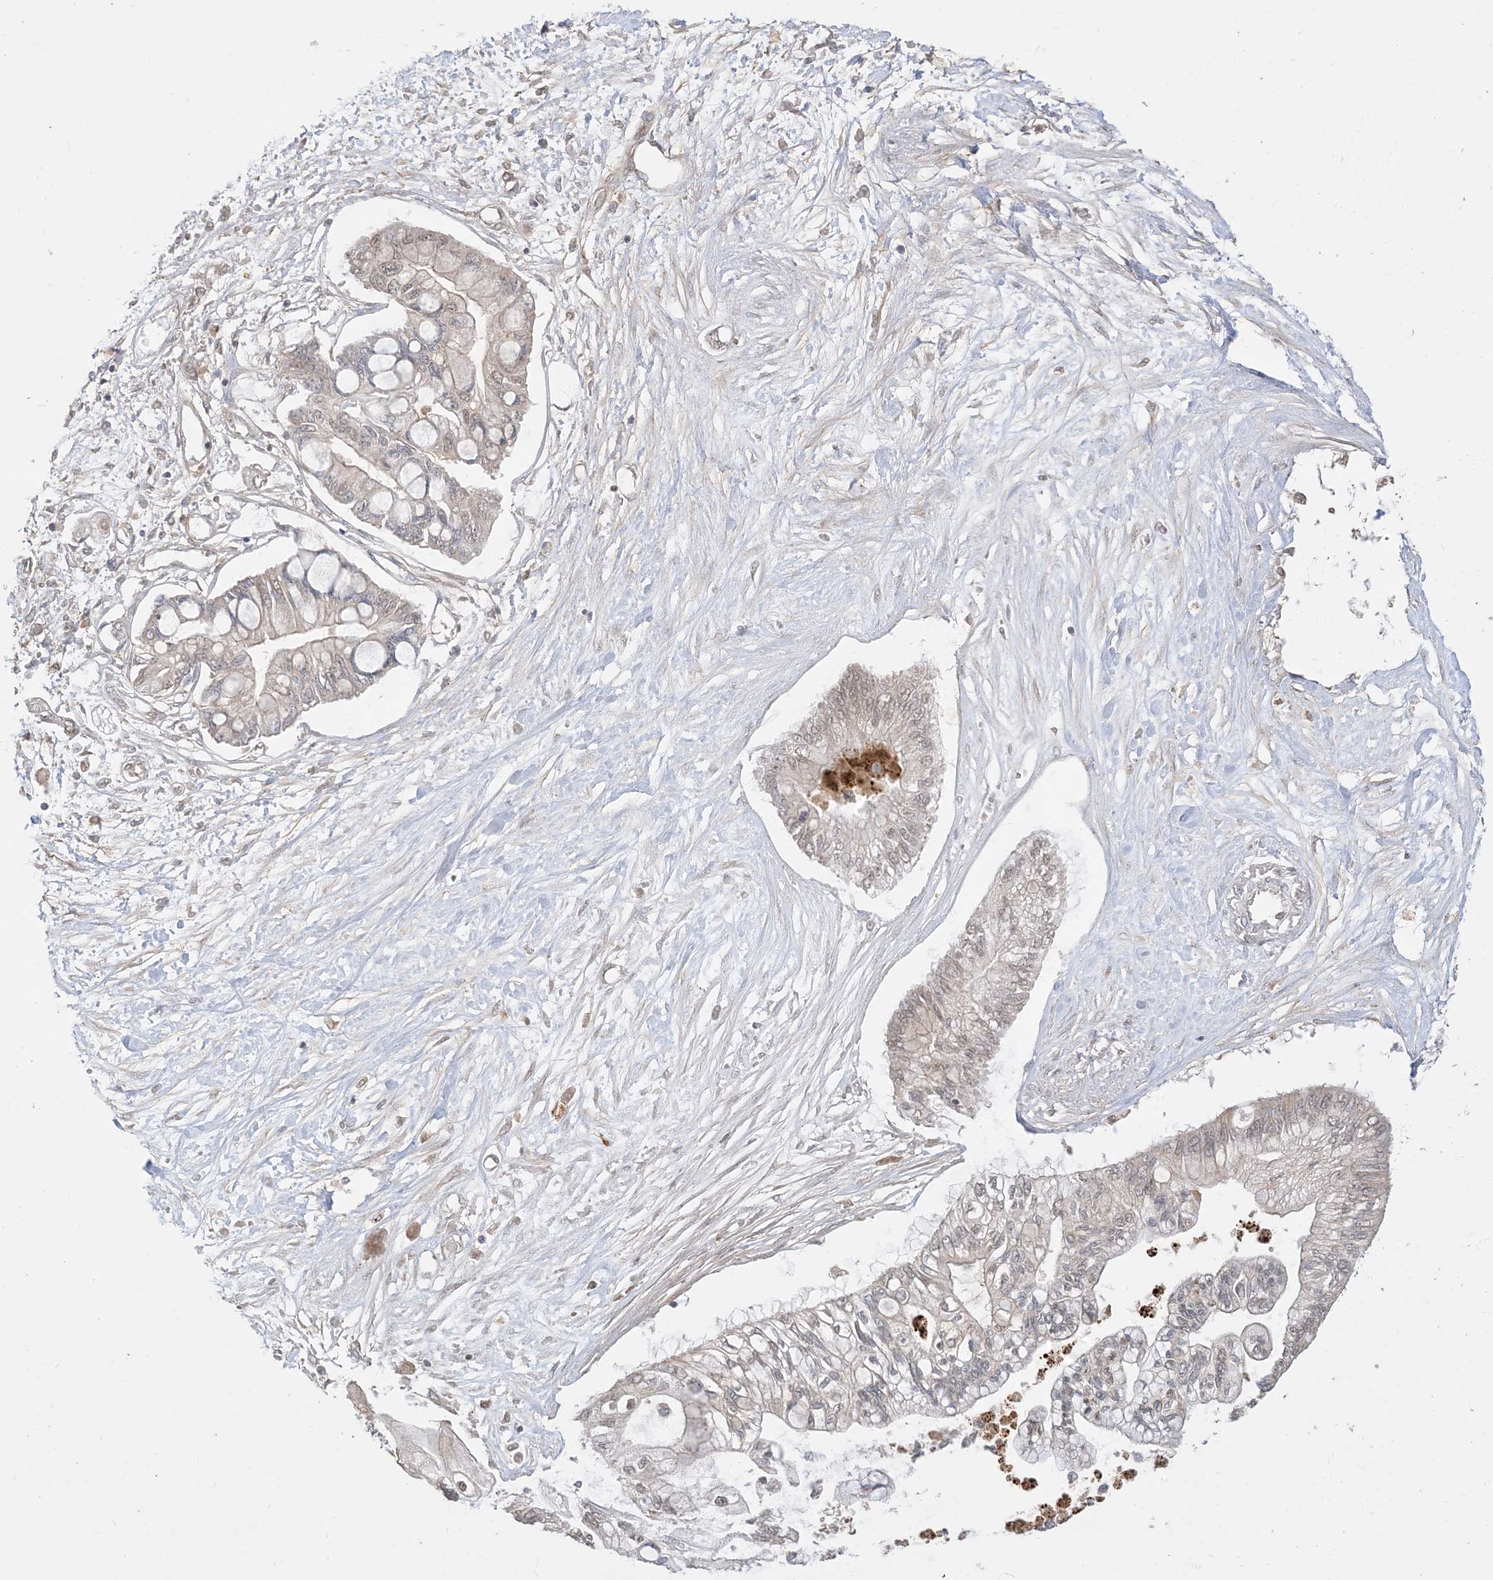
{"staining": {"intensity": "moderate", "quantity": ">75%", "location": "cytoplasmic/membranous,nuclear"}, "tissue": "pancreatic cancer", "cell_type": "Tumor cells", "image_type": "cancer", "snomed": [{"axis": "morphology", "description": "Adenocarcinoma, NOS"}, {"axis": "topography", "description": "Pancreas"}], "caption": "Immunohistochemistry (DAB) staining of adenocarcinoma (pancreatic) demonstrates moderate cytoplasmic/membranous and nuclear protein positivity in approximately >75% of tumor cells.", "gene": "SIRT3", "patient": {"sex": "female", "age": 77}}